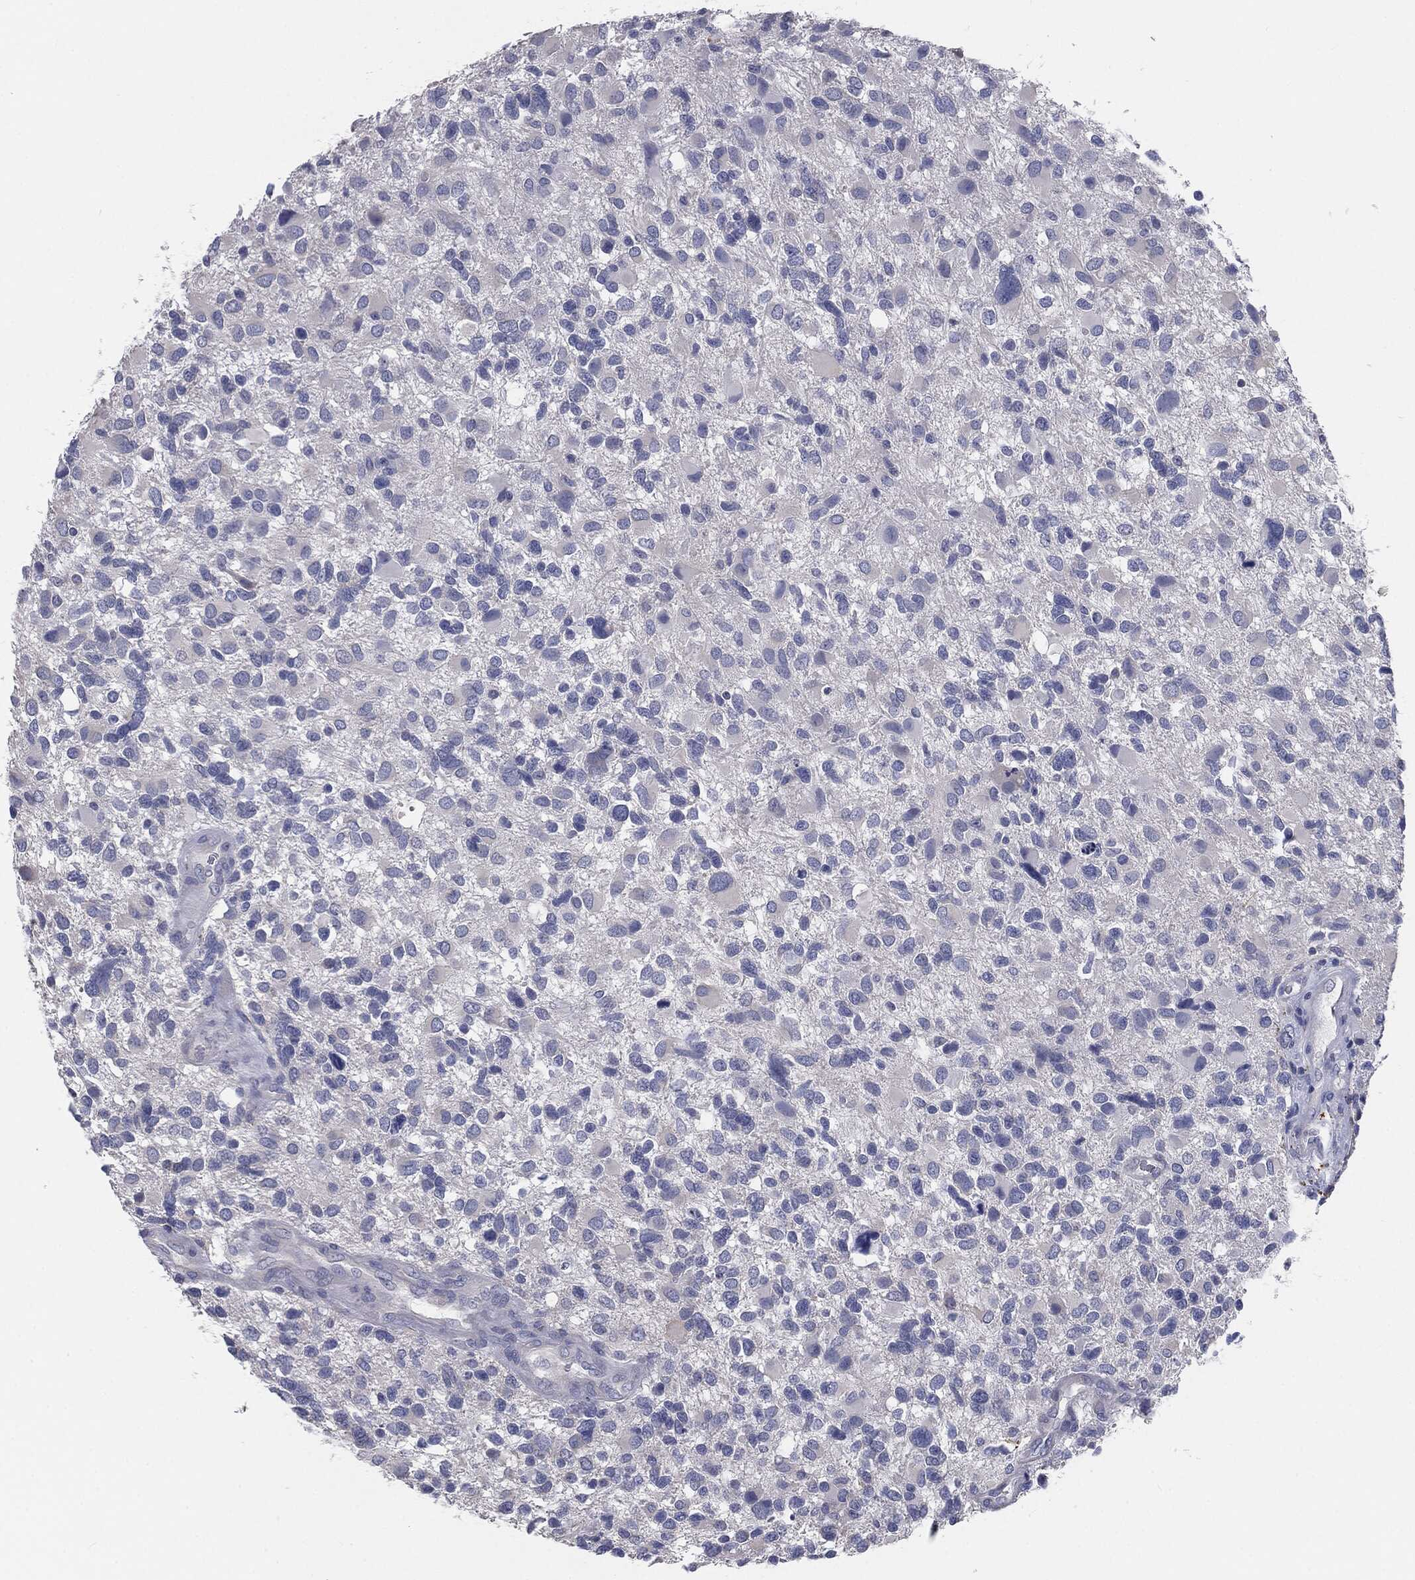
{"staining": {"intensity": "negative", "quantity": "none", "location": "none"}, "tissue": "glioma", "cell_type": "Tumor cells", "image_type": "cancer", "snomed": [{"axis": "morphology", "description": "Glioma, malignant, Low grade"}, {"axis": "topography", "description": "Brain"}], "caption": "A high-resolution micrograph shows IHC staining of malignant glioma (low-grade), which demonstrates no significant staining in tumor cells. (Stains: DAB (3,3'-diaminobenzidine) IHC with hematoxylin counter stain, Microscopy: brightfield microscopy at high magnification).", "gene": "CAV3", "patient": {"sex": "female", "age": 32}}